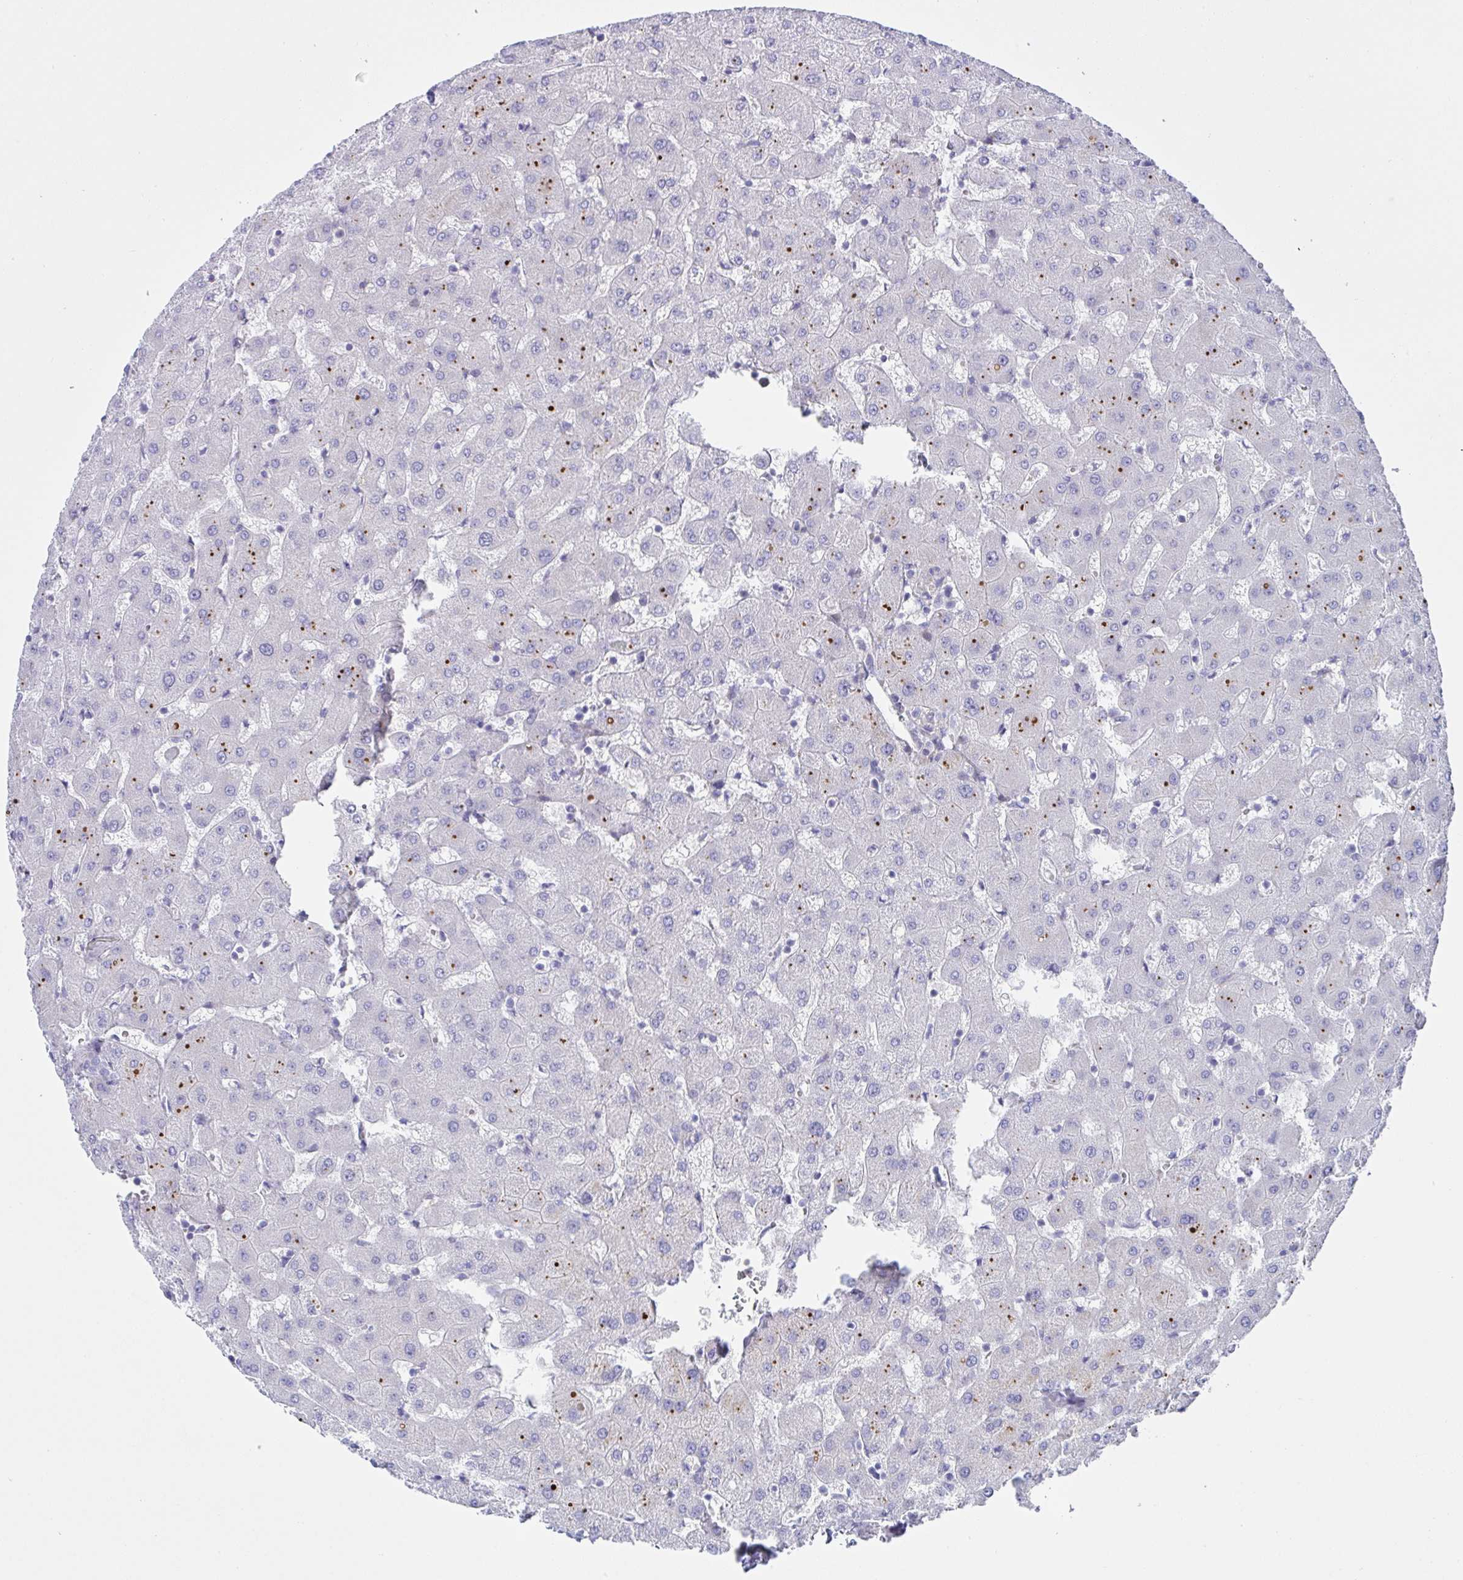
{"staining": {"intensity": "negative", "quantity": "none", "location": "none"}, "tissue": "liver", "cell_type": "Cholangiocytes", "image_type": "normal", "snomed": [{"axis": "morphology", "description": "Normal tissue, NOS"}, {"axis": "topography", "description": "Liver"}], "caption": "A histopathology image of human liver is negative for staining in cholangiocytes. The staining is performed using DAB (3,3'-diaminobenzidine) brown chromogen with nuclei counter-stained in using hematoxylin.", "gene": "ZNF713", "patient": {"sex": "female", "age": 63}}